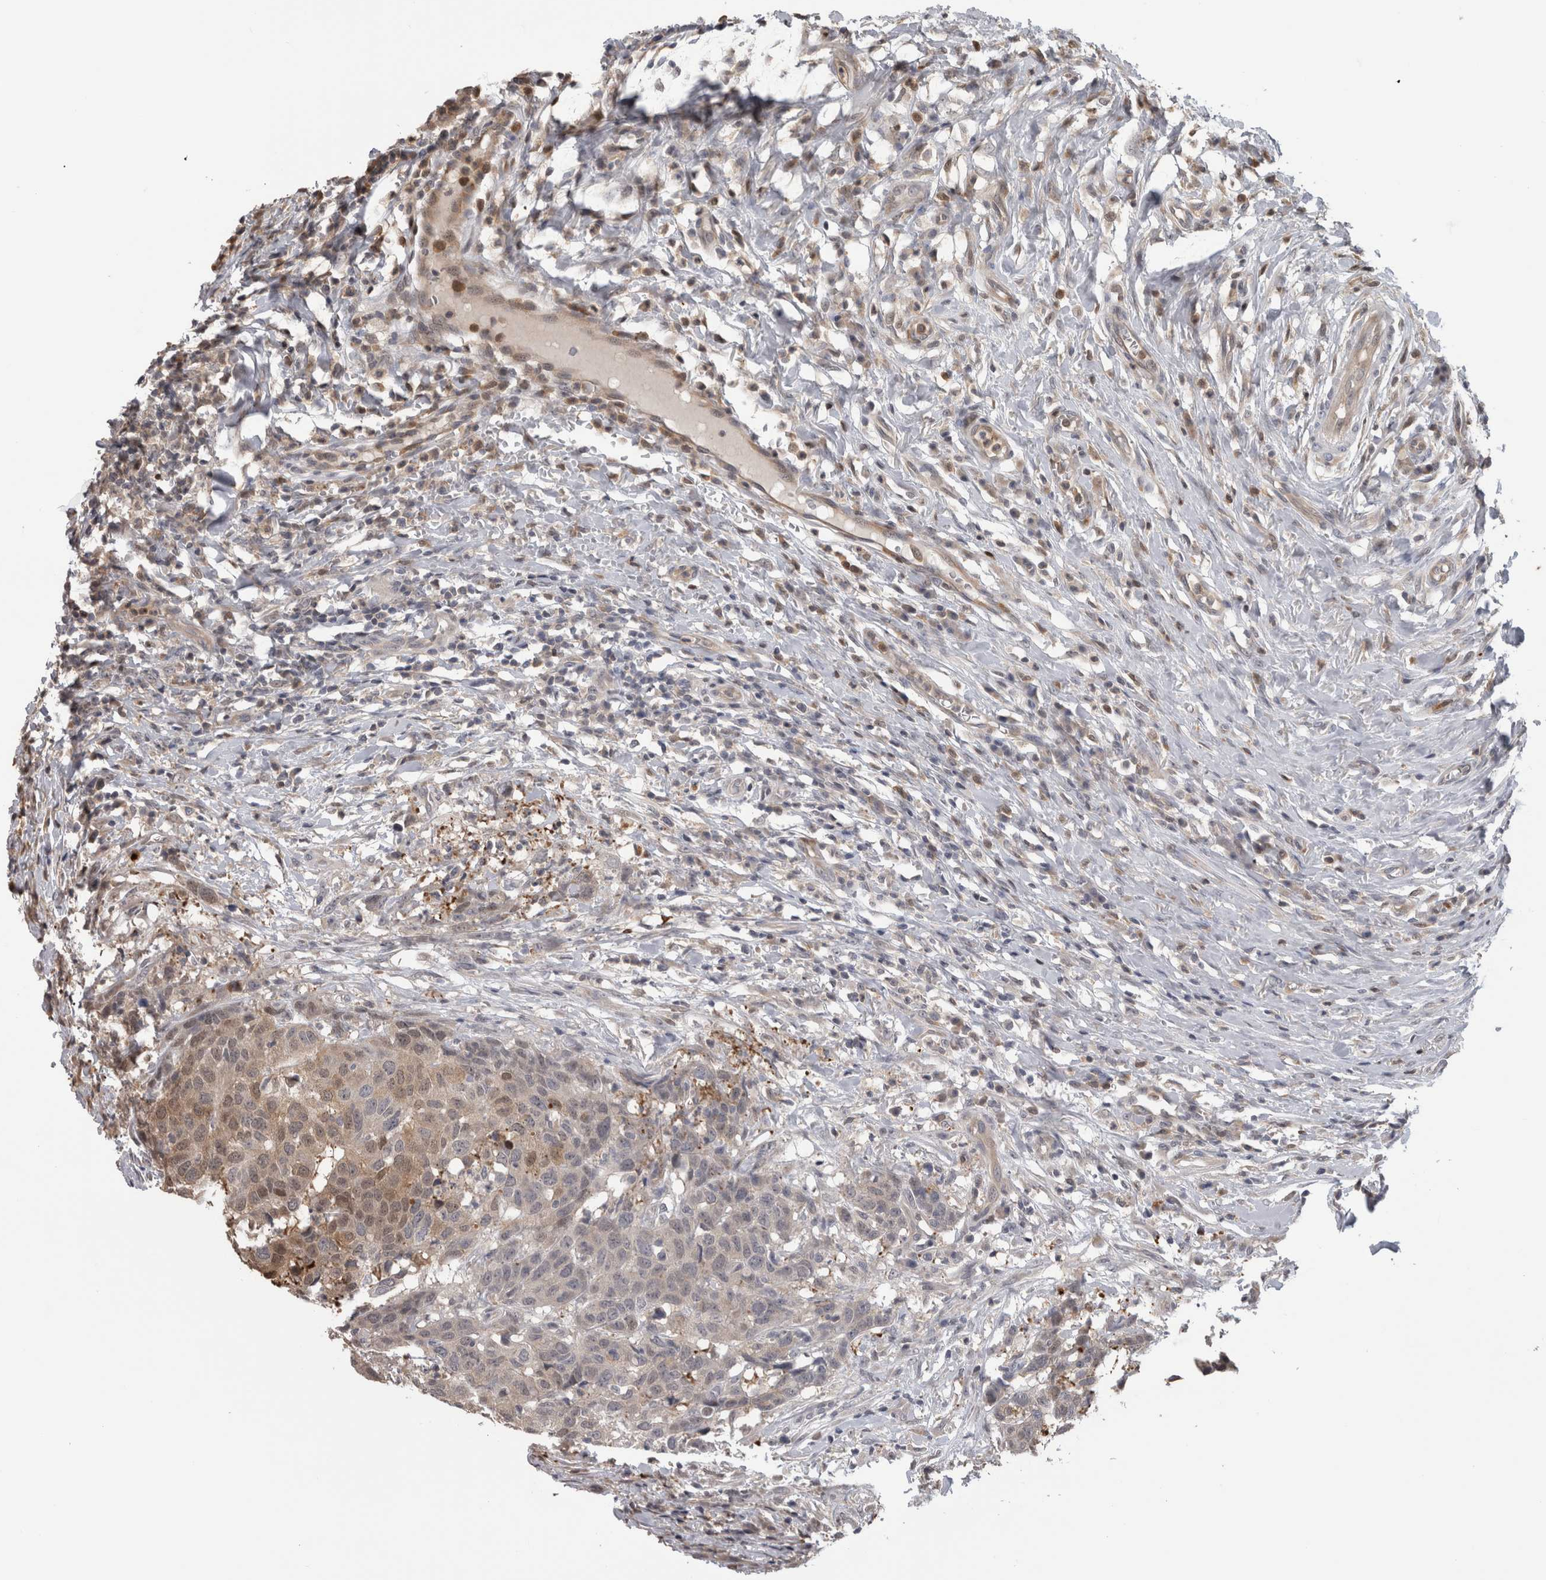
{"staining": {"intensity": "weak", "quantity": "<25%", "location": "cytoplasmic/membranous"}, "tissue": "head and neck cancer", "cell_type": "Tumor cells", "image_type": "cancer", "snomed": [{"axis": "morphology", "description": "Squamous cell carcinoma, NOS"}, {"axis": "topography", "description": "Head-Neck"}], "caption": "Tumor cells are negative for brown protein staining in head and neck cancer (squamous cell carcinoma). (Stains: DAB (3,3'-diaminobenzidine) IHC with hematoxylin counter stain, Microscopy: brightfield microscopy at high magnification).", "gene": "USH1G", "patient": {"sex": "male", "age": 66}}